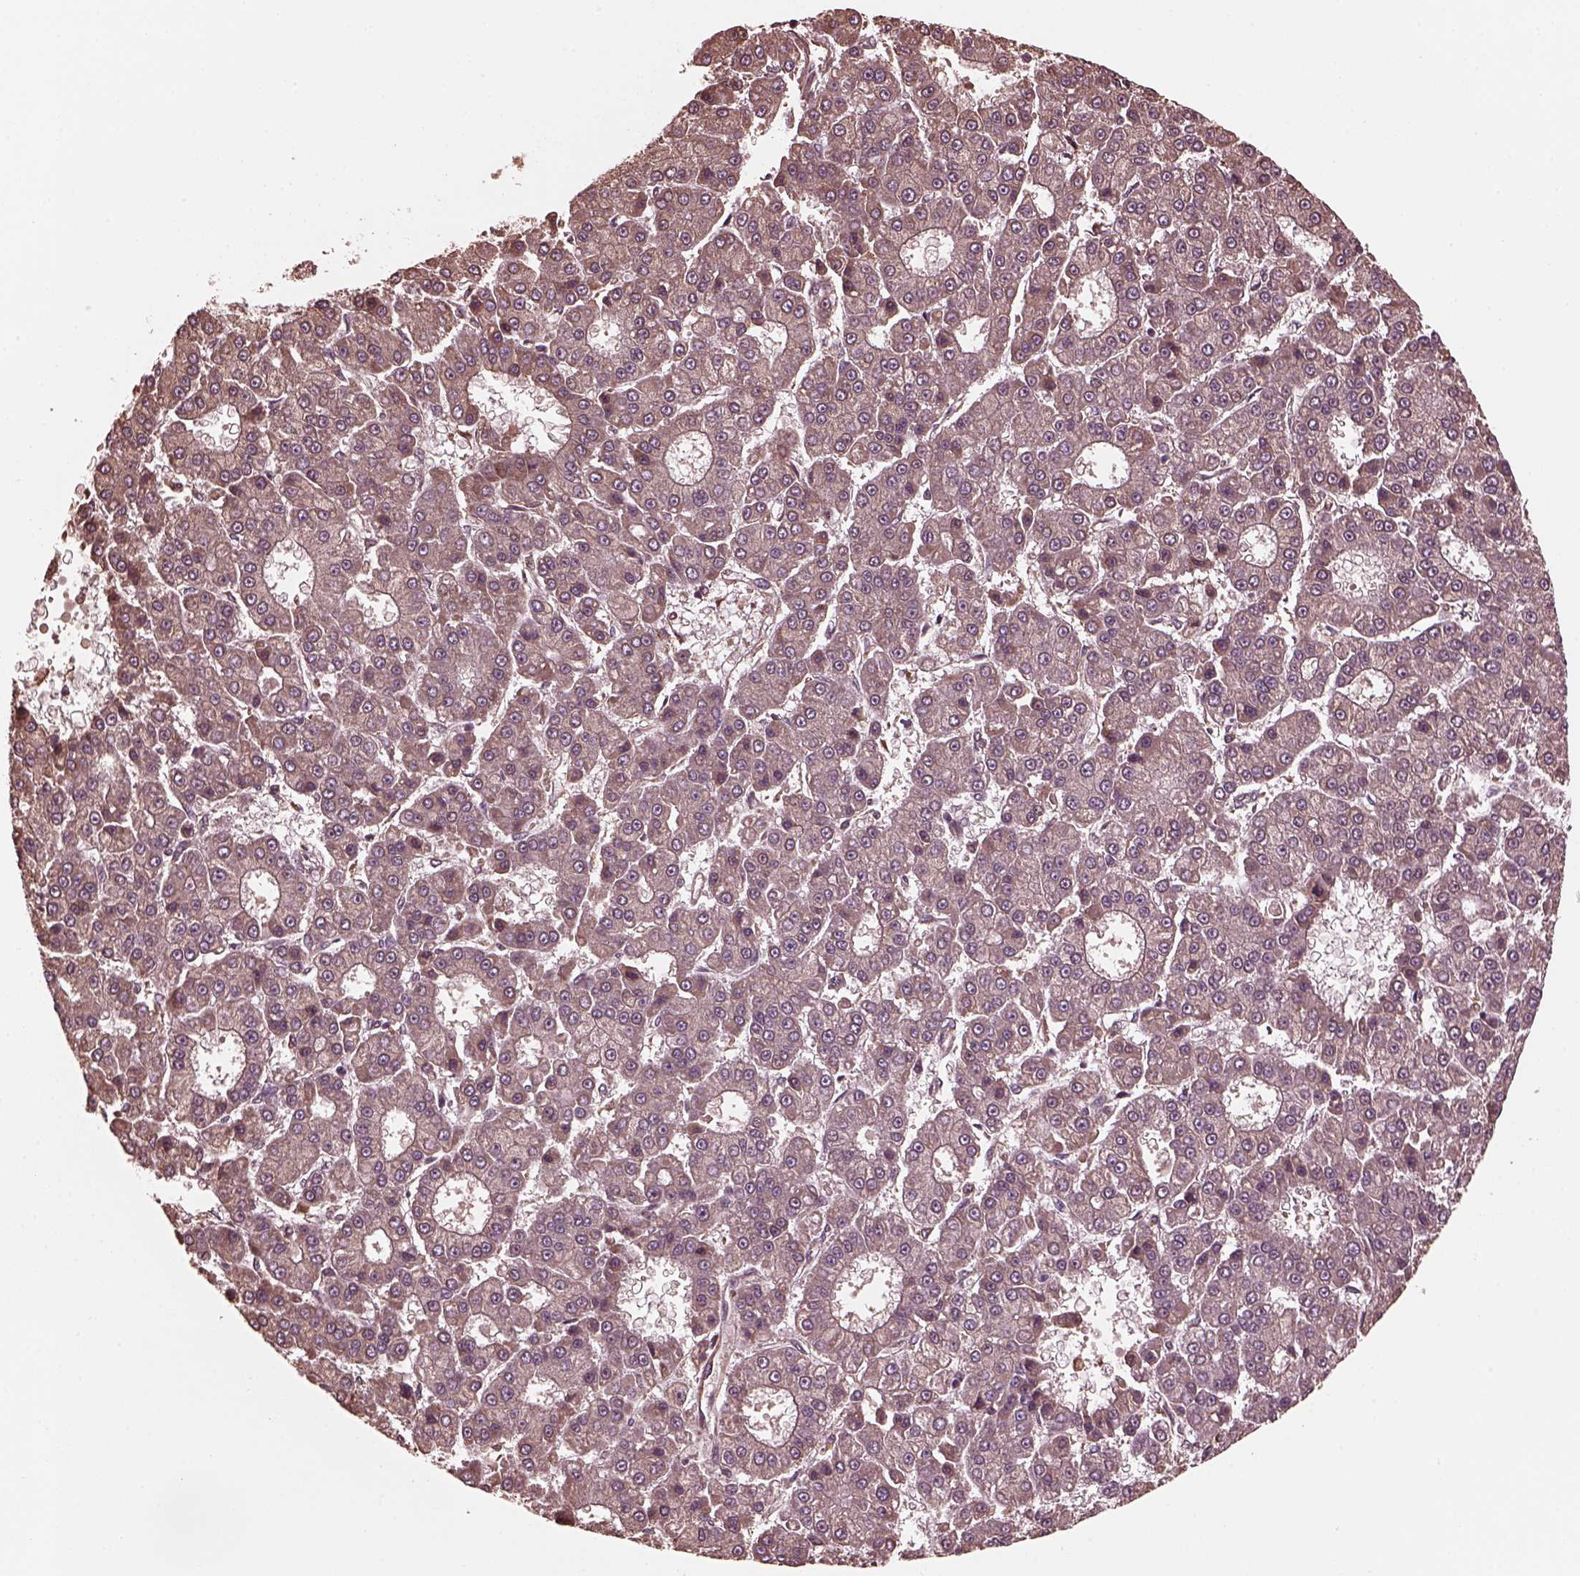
{"staining": {"intensity": "weak", "quantity": "25%-75%", "location": "cytoplasmic/membranous"}, "tissue": "liver cancer", "cell_type": "Tumor cells", "image_type": "cancer", "snomed": [{"axis": "morphology", "description": "Carcinoma, Hepatocellular, NOS"}, {"axis": "topography", "description": "Liver"}], "caption": "Human hepatocellular carcinoma (liver) stained with a brown dye demonstrates weak cytoplasmic/membranous positive positivity in about 25%-75% of tumor cells.", "gene": "ZNF292", "patient": {"sex": "male", "age": 70}}